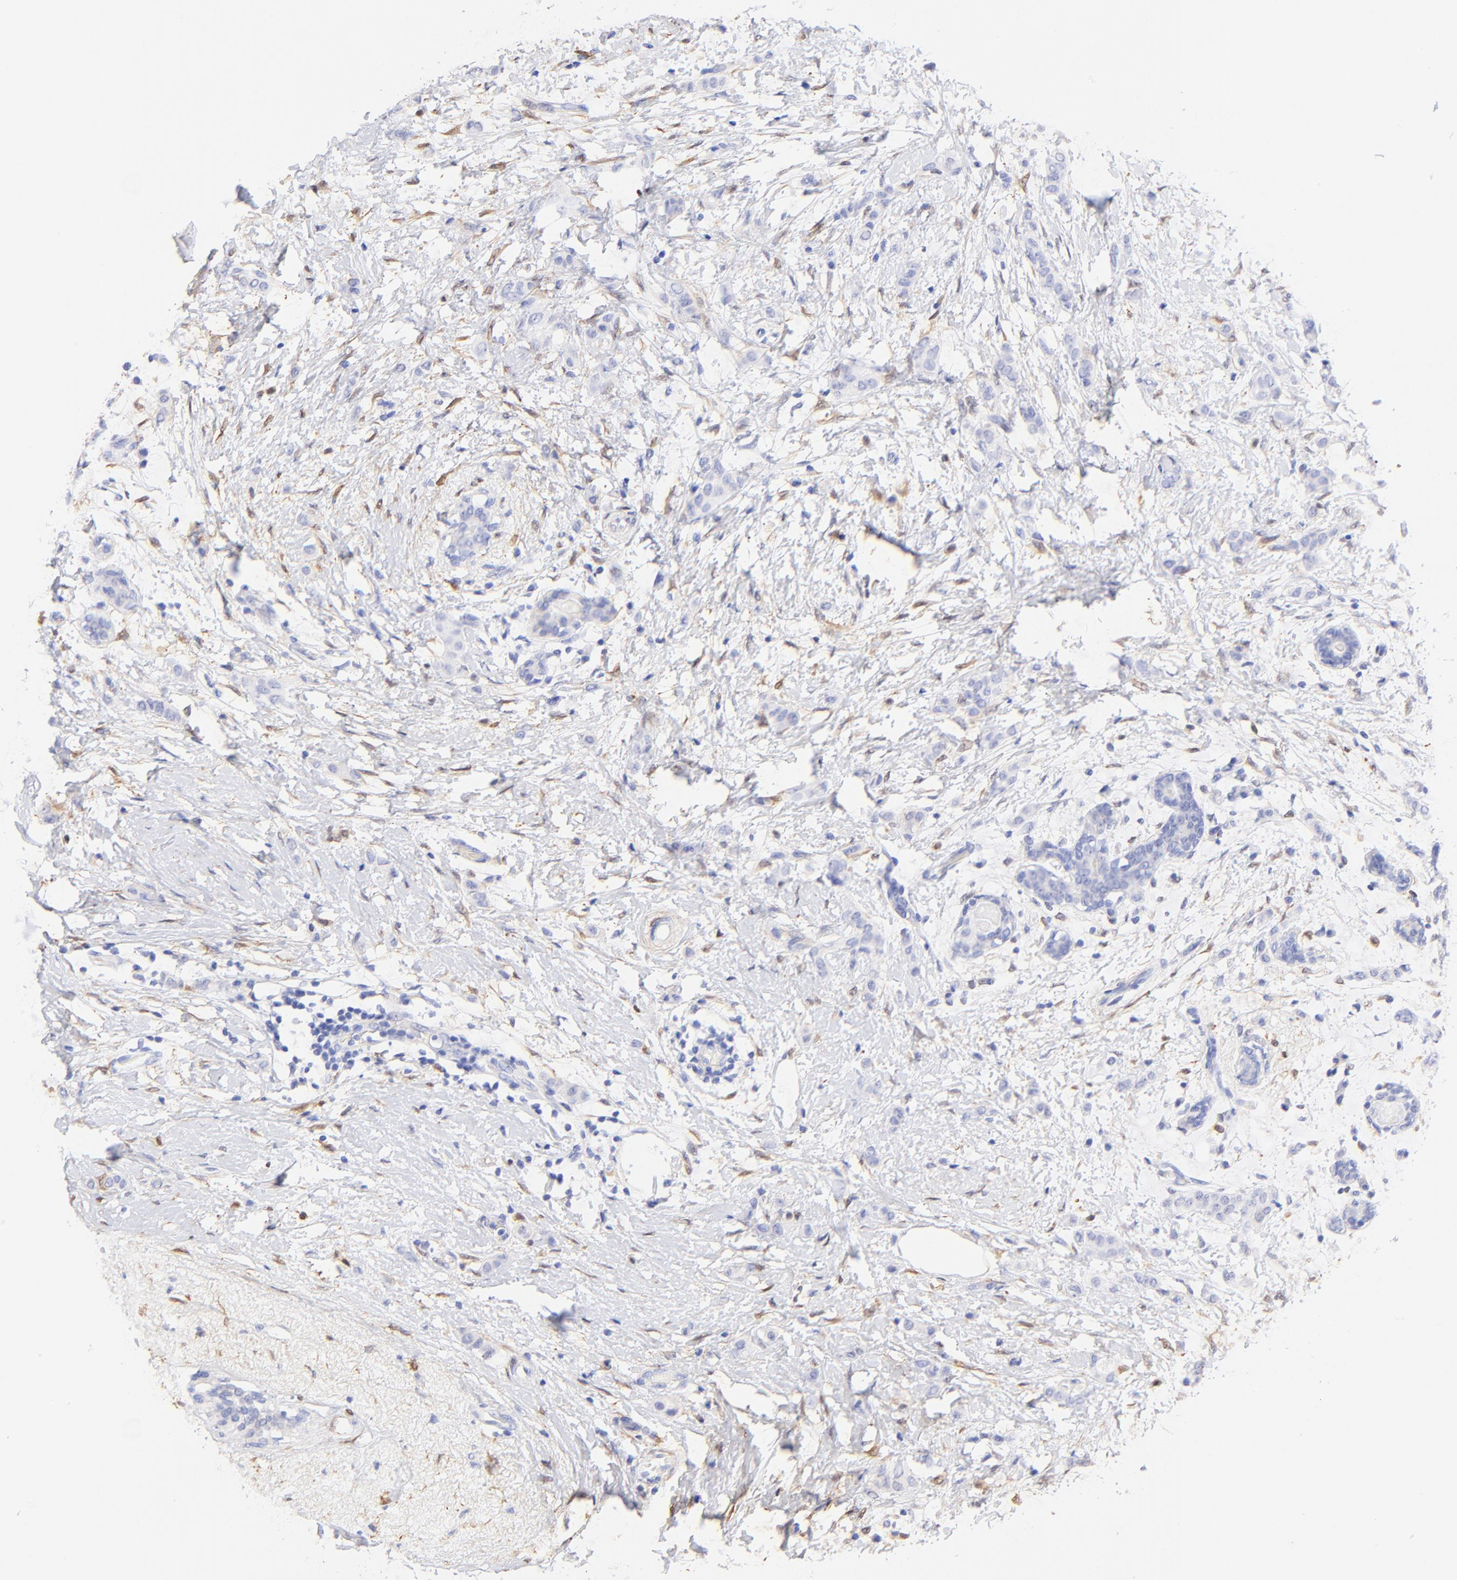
{"staining": {"intensity": "negative", "quantity": "none", "location": "none"}, "tissue": "breast cancer", "cell_type": "Tumor cells", "image_type": "cancer", "snomed": [{"axis": "morphology", "description": "Lobular carcinoma"}, {"axis": "topography", "description": "Breast"}], "caption": "Breast lobular carcinoma was stained to show a protein in brown. There is no significant expression in tumor cells.", "gene": "ALDH1A1", "patient": {"sex": "female", "age": 55}}